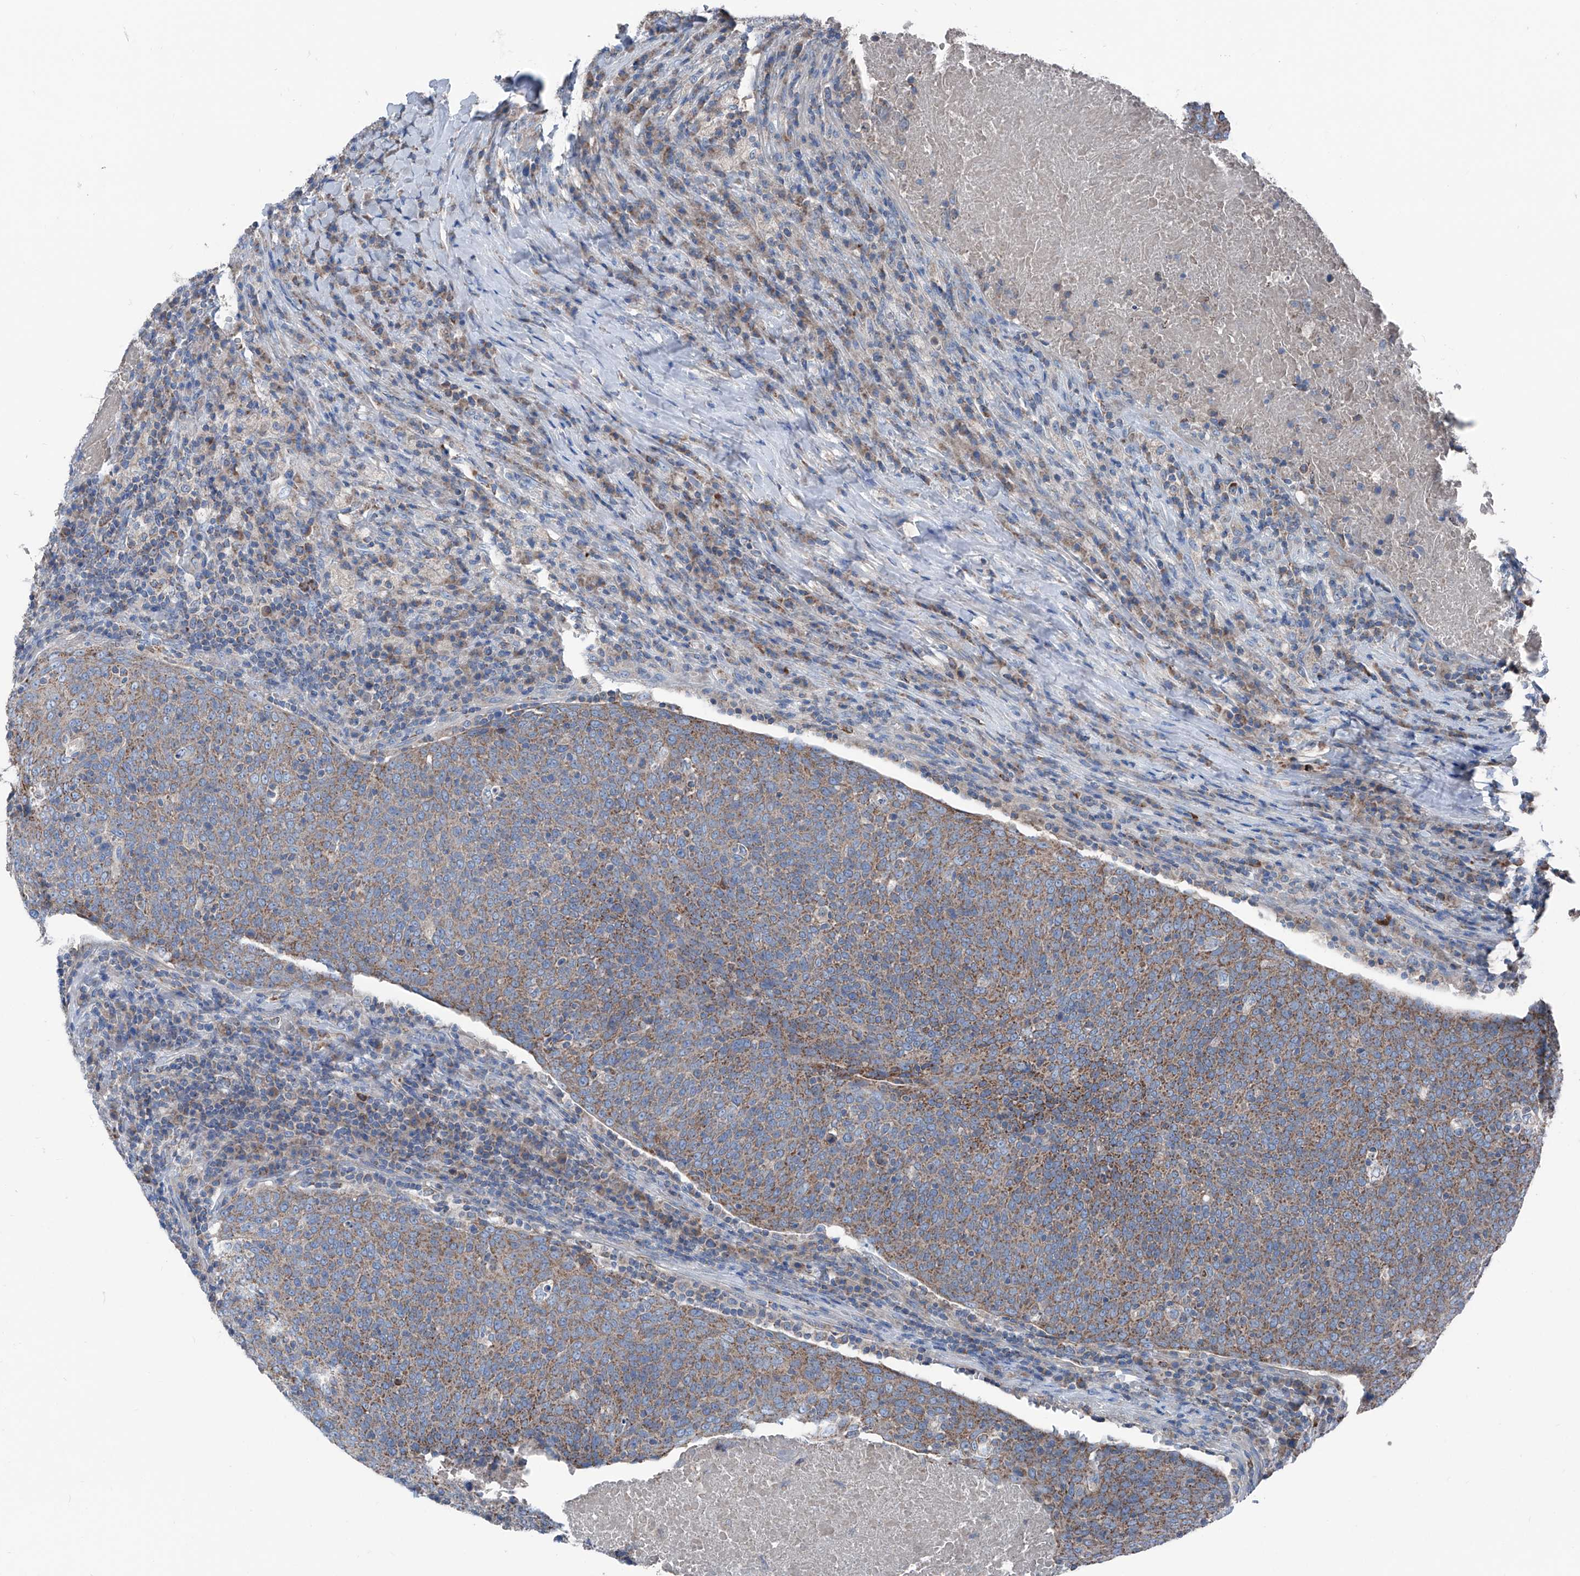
{"staining": {"intensity": "moderate", "quantity": ">75%", "location": "cytoplasmic/membranous"}, "tissue": "head and neck cancer", "cell_type": "Tumor cells", "image_type": "cancer", "snomed": [{"axis": "morphology", "description": "Squamous cell carcinoma, NOS"}, {"axis": "morphology", "description": "Squamous cell carcinoma, metastatic, NOS"}, {"axis": "topography", "description": "Lymph node"}, {"axis": "topography", "description": "Head-Neck"}], "caption": "Immunohistochemical staining of human head and neck cancer (metastatic squamous cell carcinoma) demonstrates moderate cytoplasmic/membranous protein positivity in approximately >75% of tumor cells.", "gene": "GPAT3", "patient": {"sex": "male", "age": 62}}